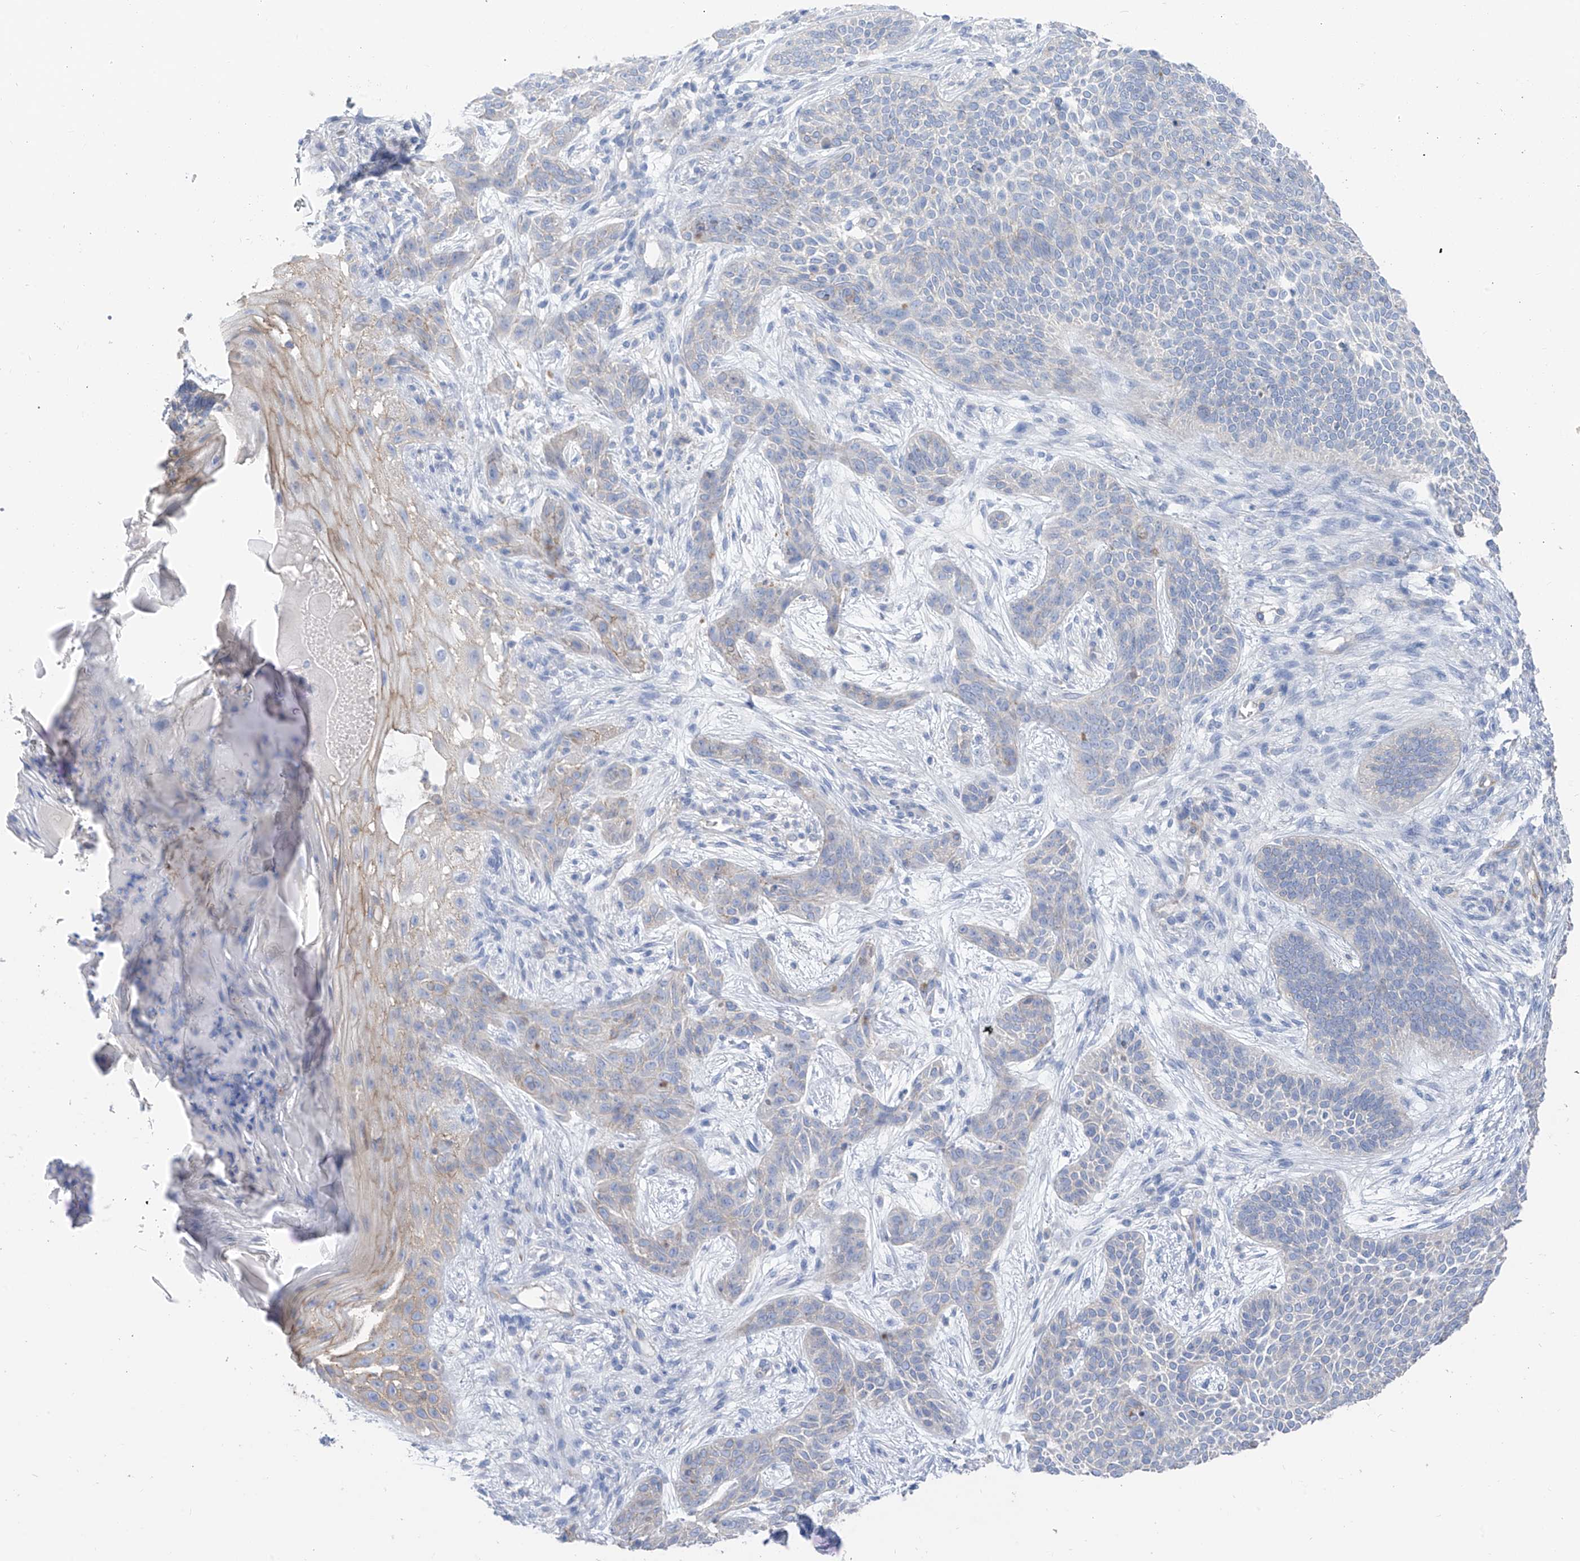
{"staining": {"intensity": "weak", "quantity": "<25%", "location": "cytoplasmic/membranous"}, "tissue": "skin cancer", "cell_type": "Tumor cells", "image_type": "cancer", "snomed": [{"axis": "morphology", "description": "Basal cell carcinoma"}, {"axis": "topography", "description": "Skin"}], "caption": "The micrograph exhibits no significant expression in tumor cells of skin basal cell carcinoma.", "gene": "ITGA9", "patient": {"sex": "male", "age": 85}}